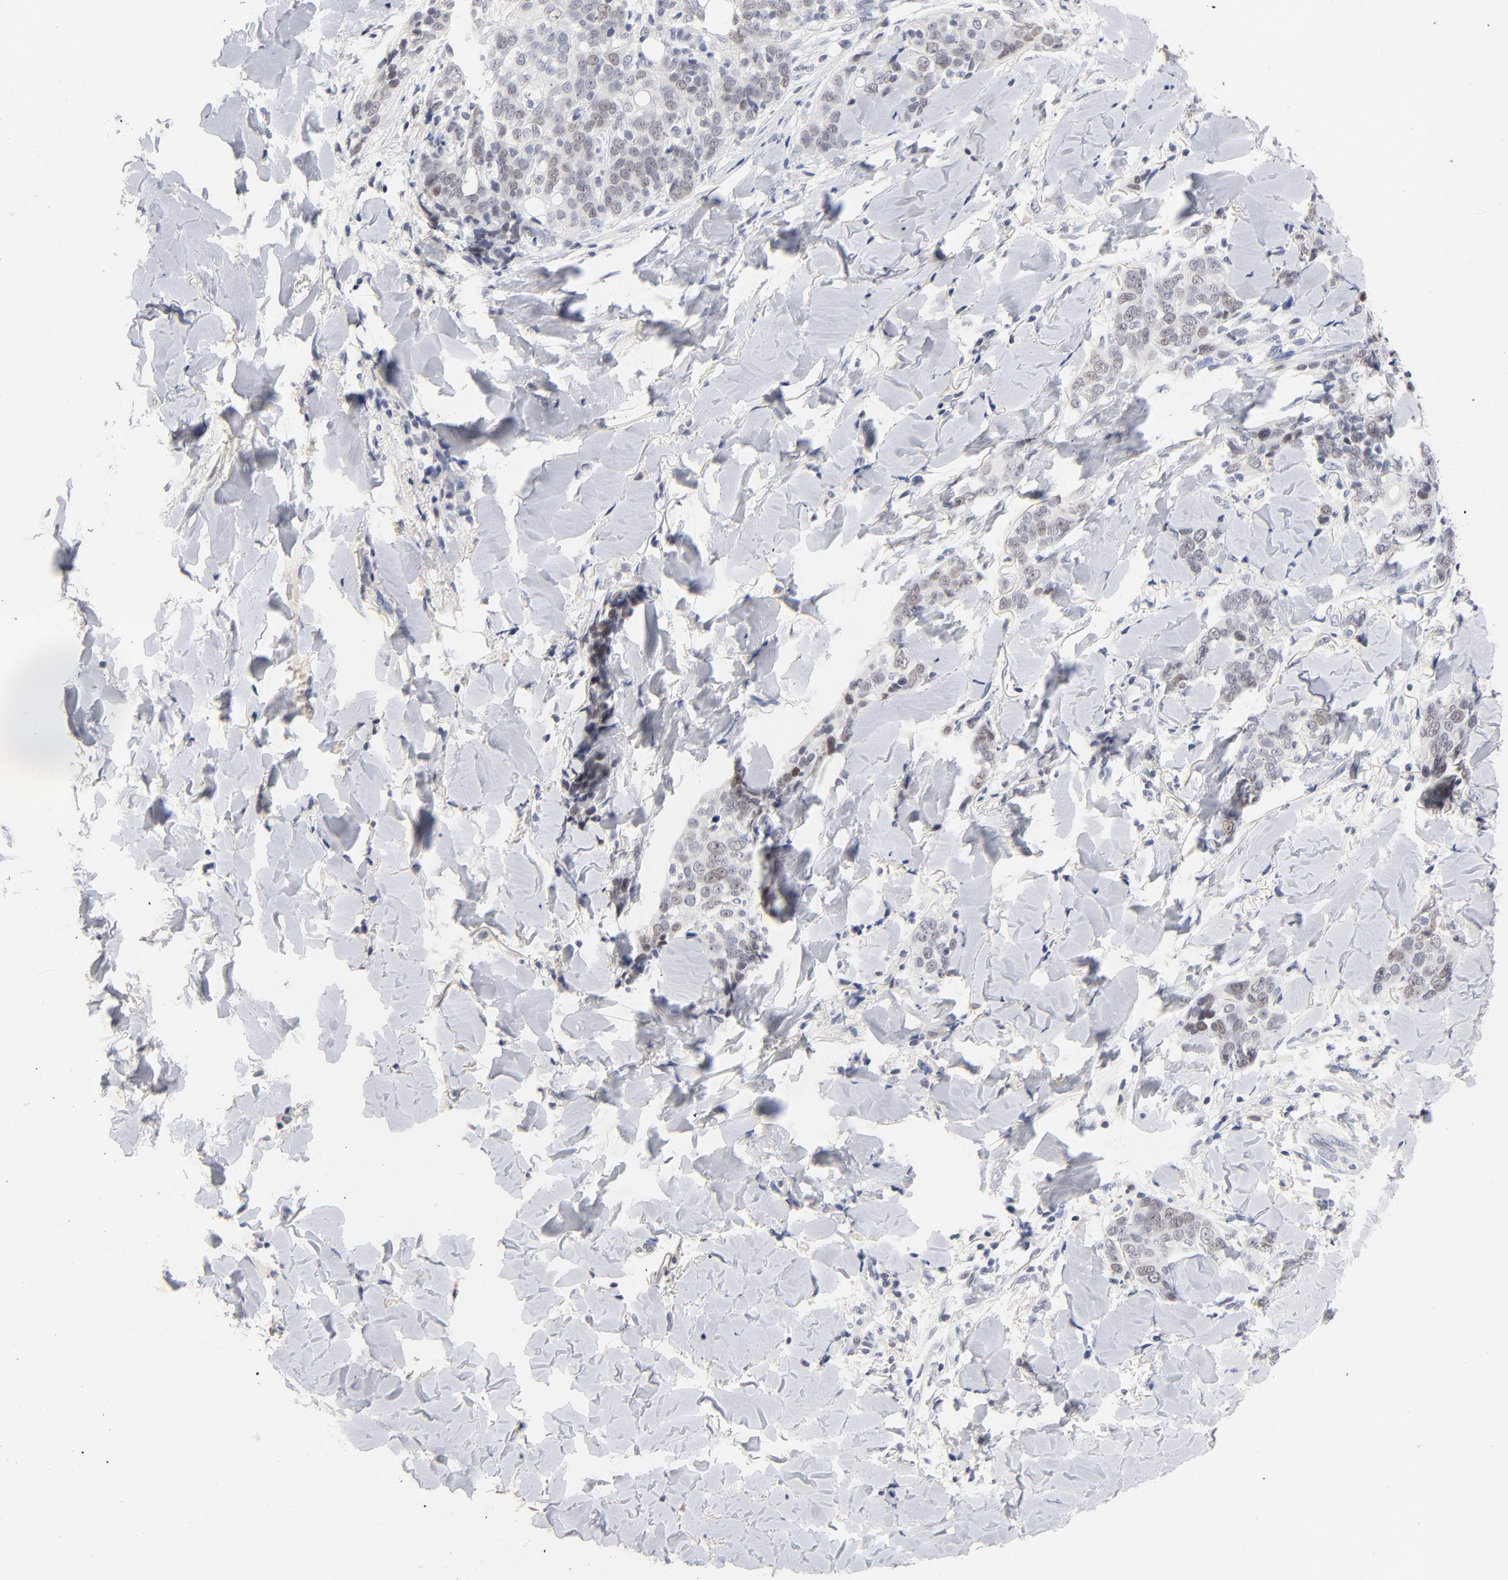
{"staining": {"intensity": "weak", "quantity": "25%-75%", "location": "nuclear"}, "tissue": "skin cancer", "cell_type": "Tumor cells", "image_type": "cancer", "snomed": [{"axis": "morphology", "description": "Normal tissue, NOS"}, {"axis": "morphology", "description": "Squamous cell carcinoma, NOS"}, {"axis": "topography", "description": "Skin"}], "caption": "Protein staining of skin cancer (squamous cell carcinoma) tissue shows weak nuclear expression in about 25%-75% of tumor cells.", "gene": "ORC2", "patient": {"sex": "female", "age": 83}}